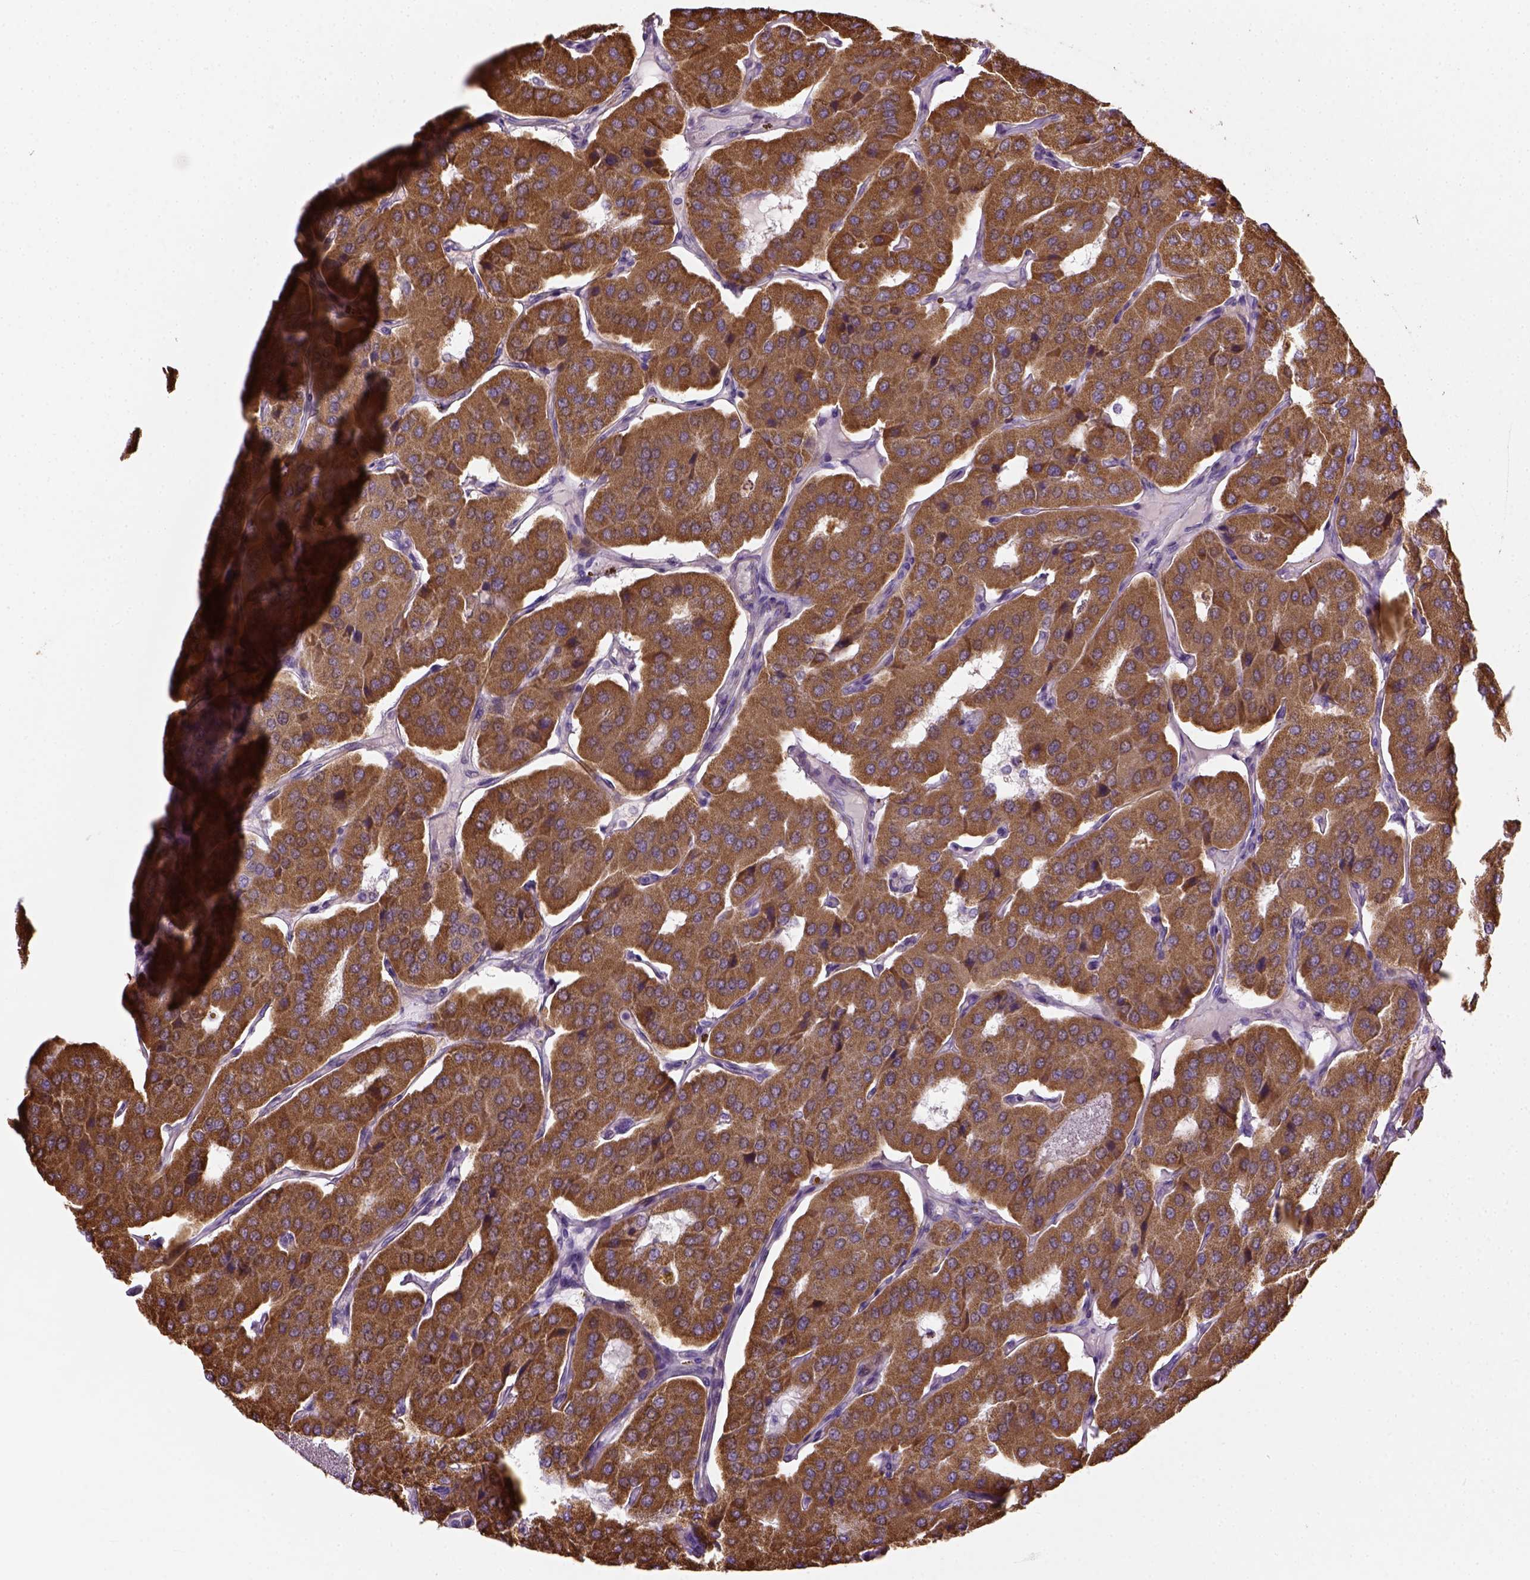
{"staining": {"intensity": "moderate", "quantity": ">75%", "location": "cytoplasmic/membranous"}, "tissue": "parathyroid gland", "cell_type": "Glandular cells", "image_type": "normal", "snomed": [{"axis": "morphology", "description": "Normal tissue, NOS"}, {"axis": "morphology", "description": "Adenoma, NOS"}, {"axis": "topography", "description": "Parathyroid gland"}], "caption": "Human parathyroid gland stained with a brown dye reveals moderate cytoplasmic/membranous positive staining in approximately >75% of glandular cells.", "gene": "HTRA1", "patient": {"sex": "female", "age": 86}}